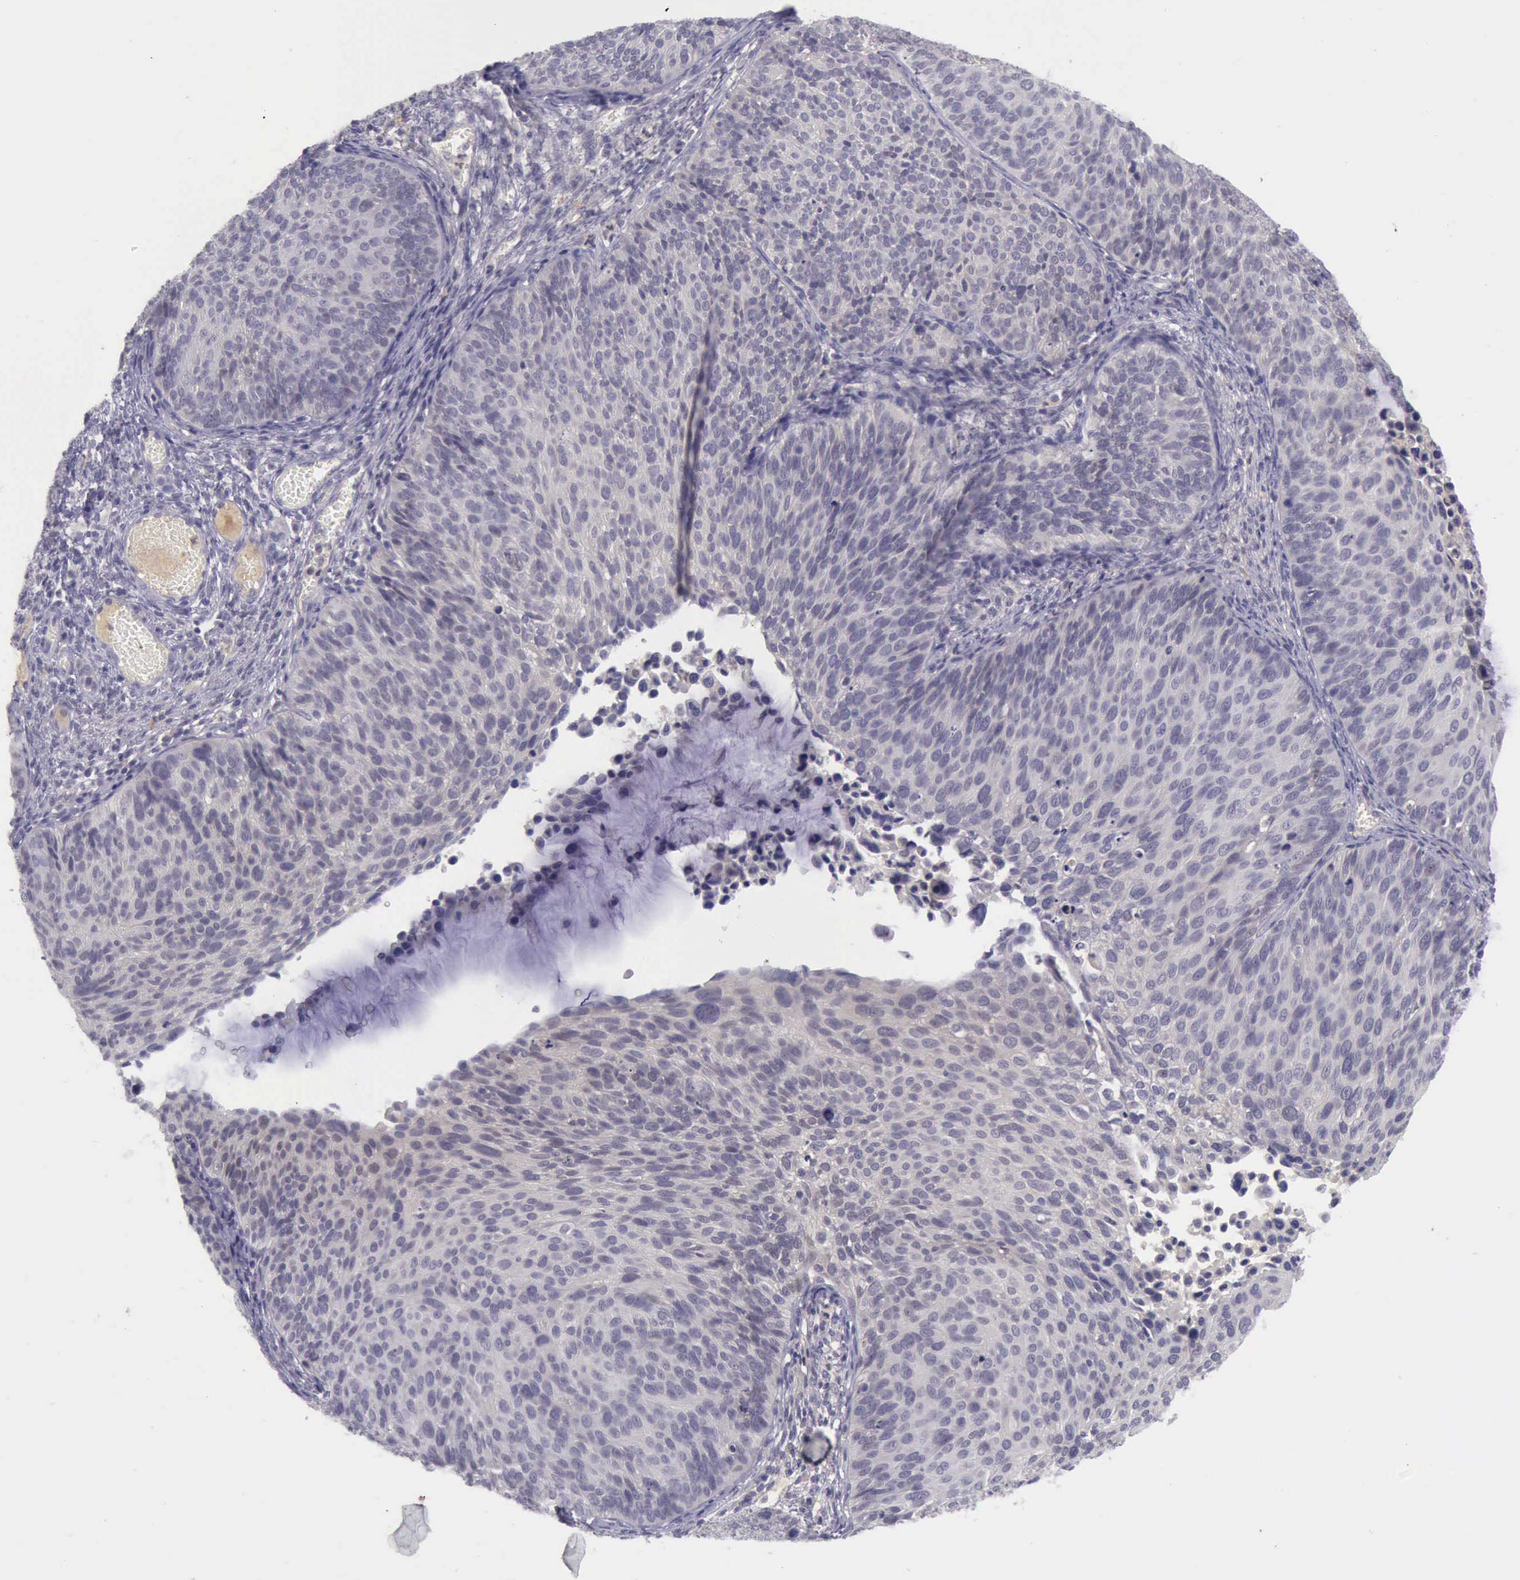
{"staining": {"intensity": "negative", "quantity": "none", "location": "none"}, "tissue": "cervical cancer", "cell_type": "Tumor cells", "image_type": "cancer", "snomed": [{"axis": "morphology", "description": "Squamous cell carcinoma, NOS"}, {"axis": "topography", "description": "Cervix"}], "caption": "Immunohistochemical staining of human cervical cancer shows no significant staining in tumor cells.", "gene": "ARNT2", "patient": {"sex": "female", "age": 36}}